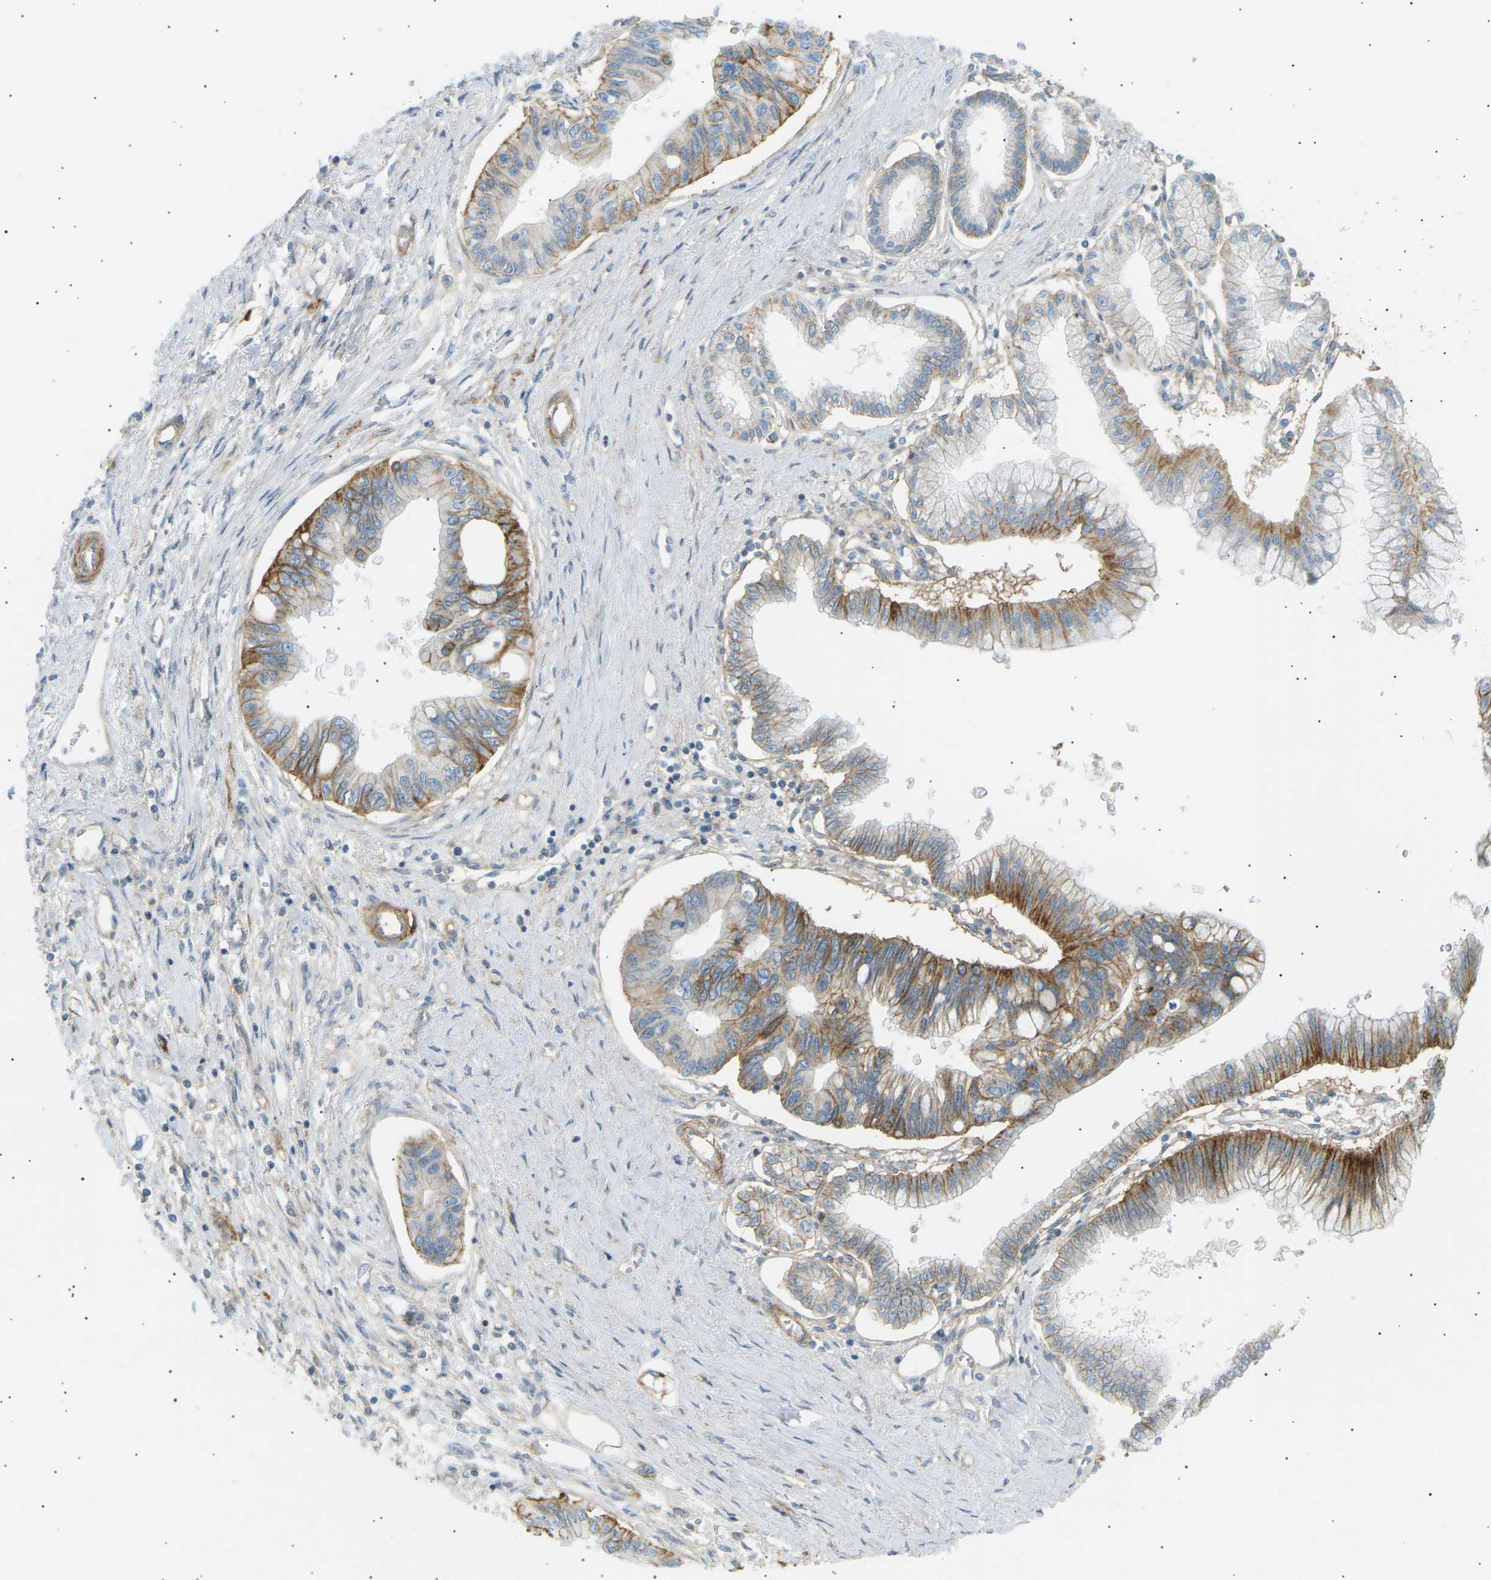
{"staining": {"intensity": "moderate", "quantity": "25%-75%", "location": "cytoplasmic/membranous"}, "tissue": "pancreatic cancer", "cell_type": "Tumor cells", "image_type": "cancer", "snomed": [{"axis": "morphology", "description": "Adenocarcinoma, NOS"}, {"axis": "topography", "description": "Pancreas"}], "caption": "A micrograph of adenocarcinoma (pancreatic) stained for a protein reveals moderate cytoplasmic/membranous brown staining in tumor cells.", "gene": "ATP2B4", "patient": {"sex": "female", "age": 77}}